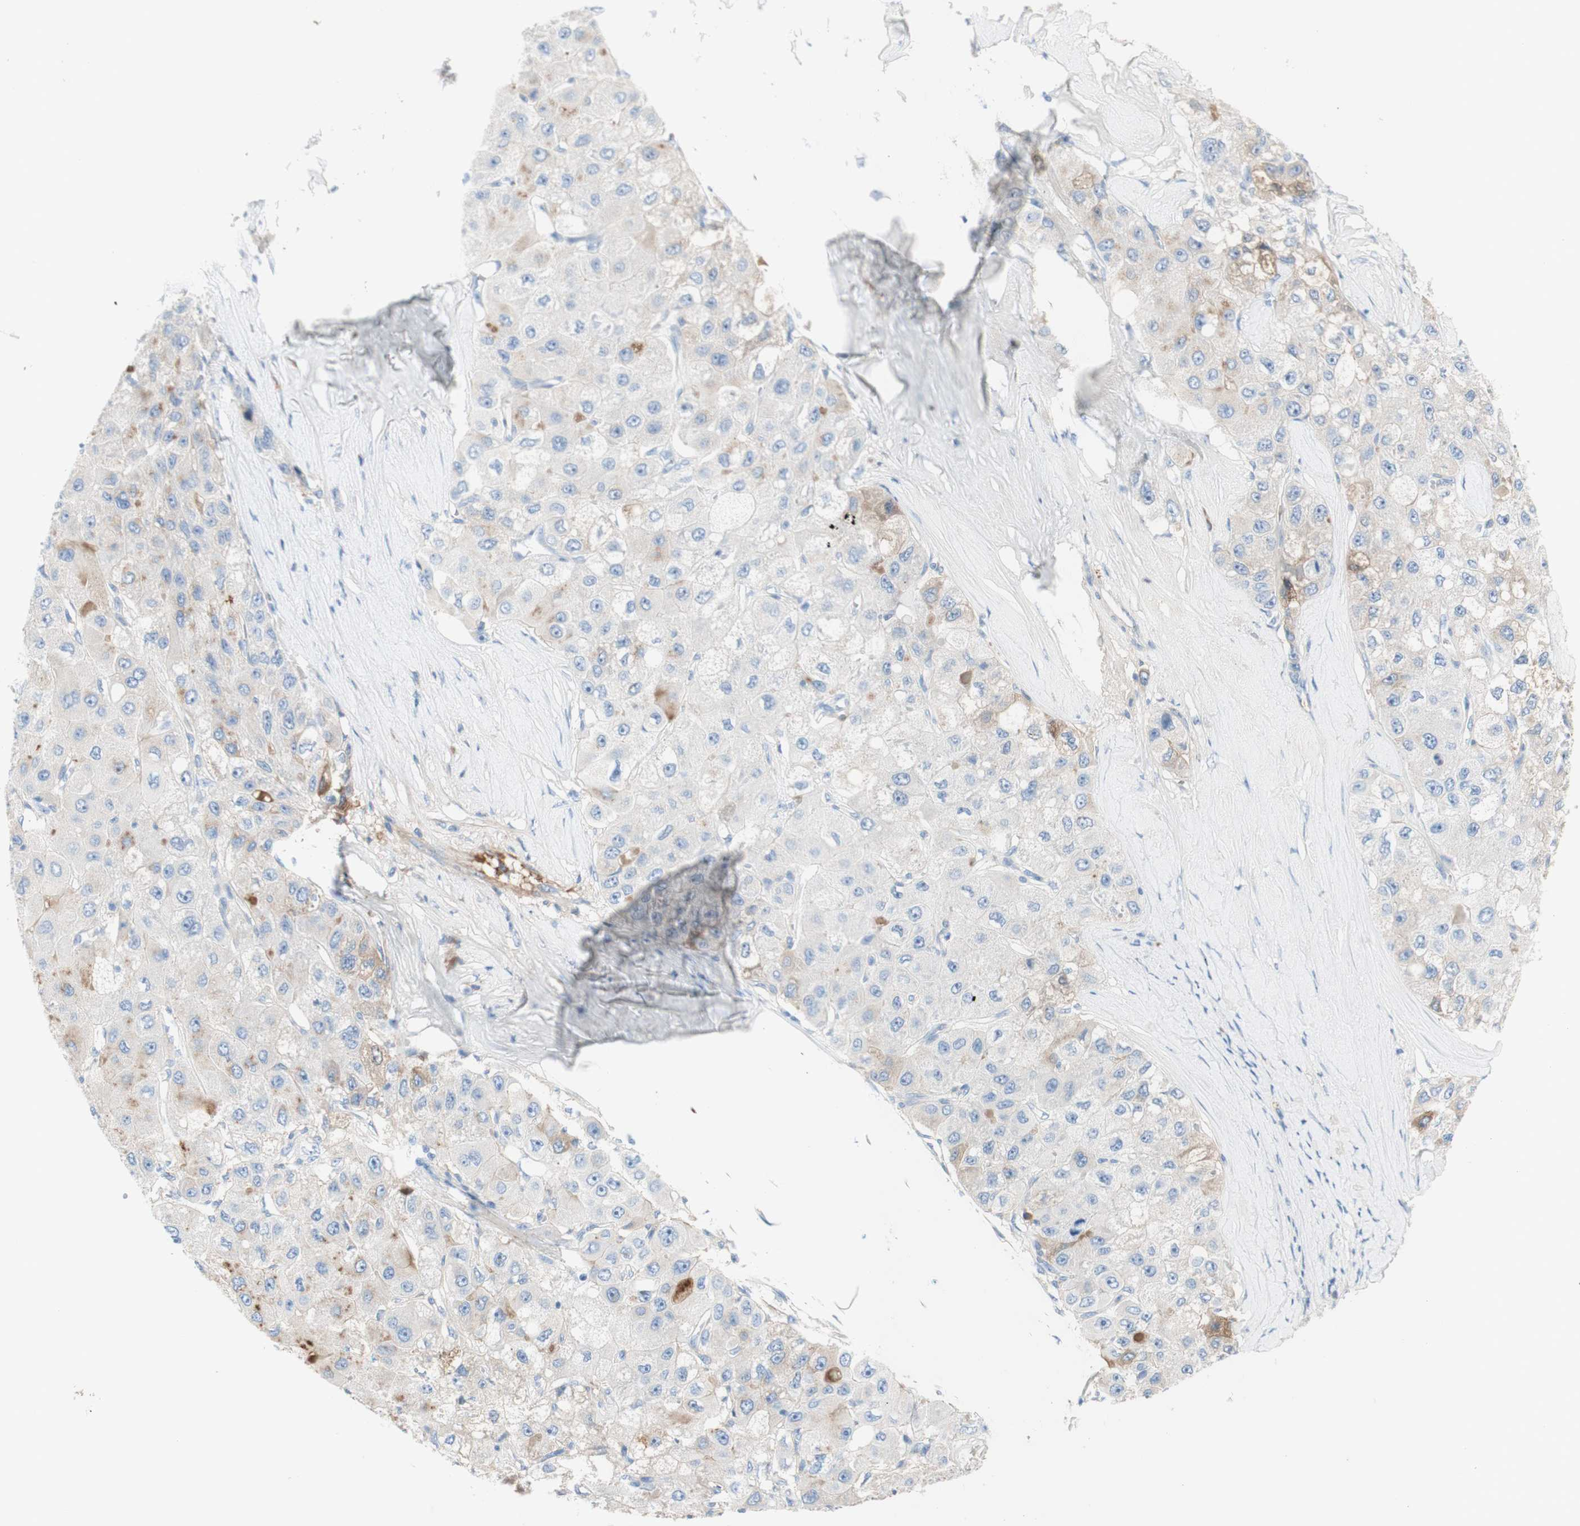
{"staining": {"intensity": "negative", "quantity": "none", "location": "none"}, "tissue": "liver cancer", "cell_type": "Tumor cells", "image_type": "cancer", "snomed": [{"axis": "morphology", "description": "Carcinoma, Hepatocellular, NOS"}, {"axis": "topography", "description": "Liver"}], "caption": "Tumor cells are negative for protein expression in human liver cancer (hepatocellular carcinoma).", "gene": "KNG1", "patient": {"sex": "male", "age": 80}}